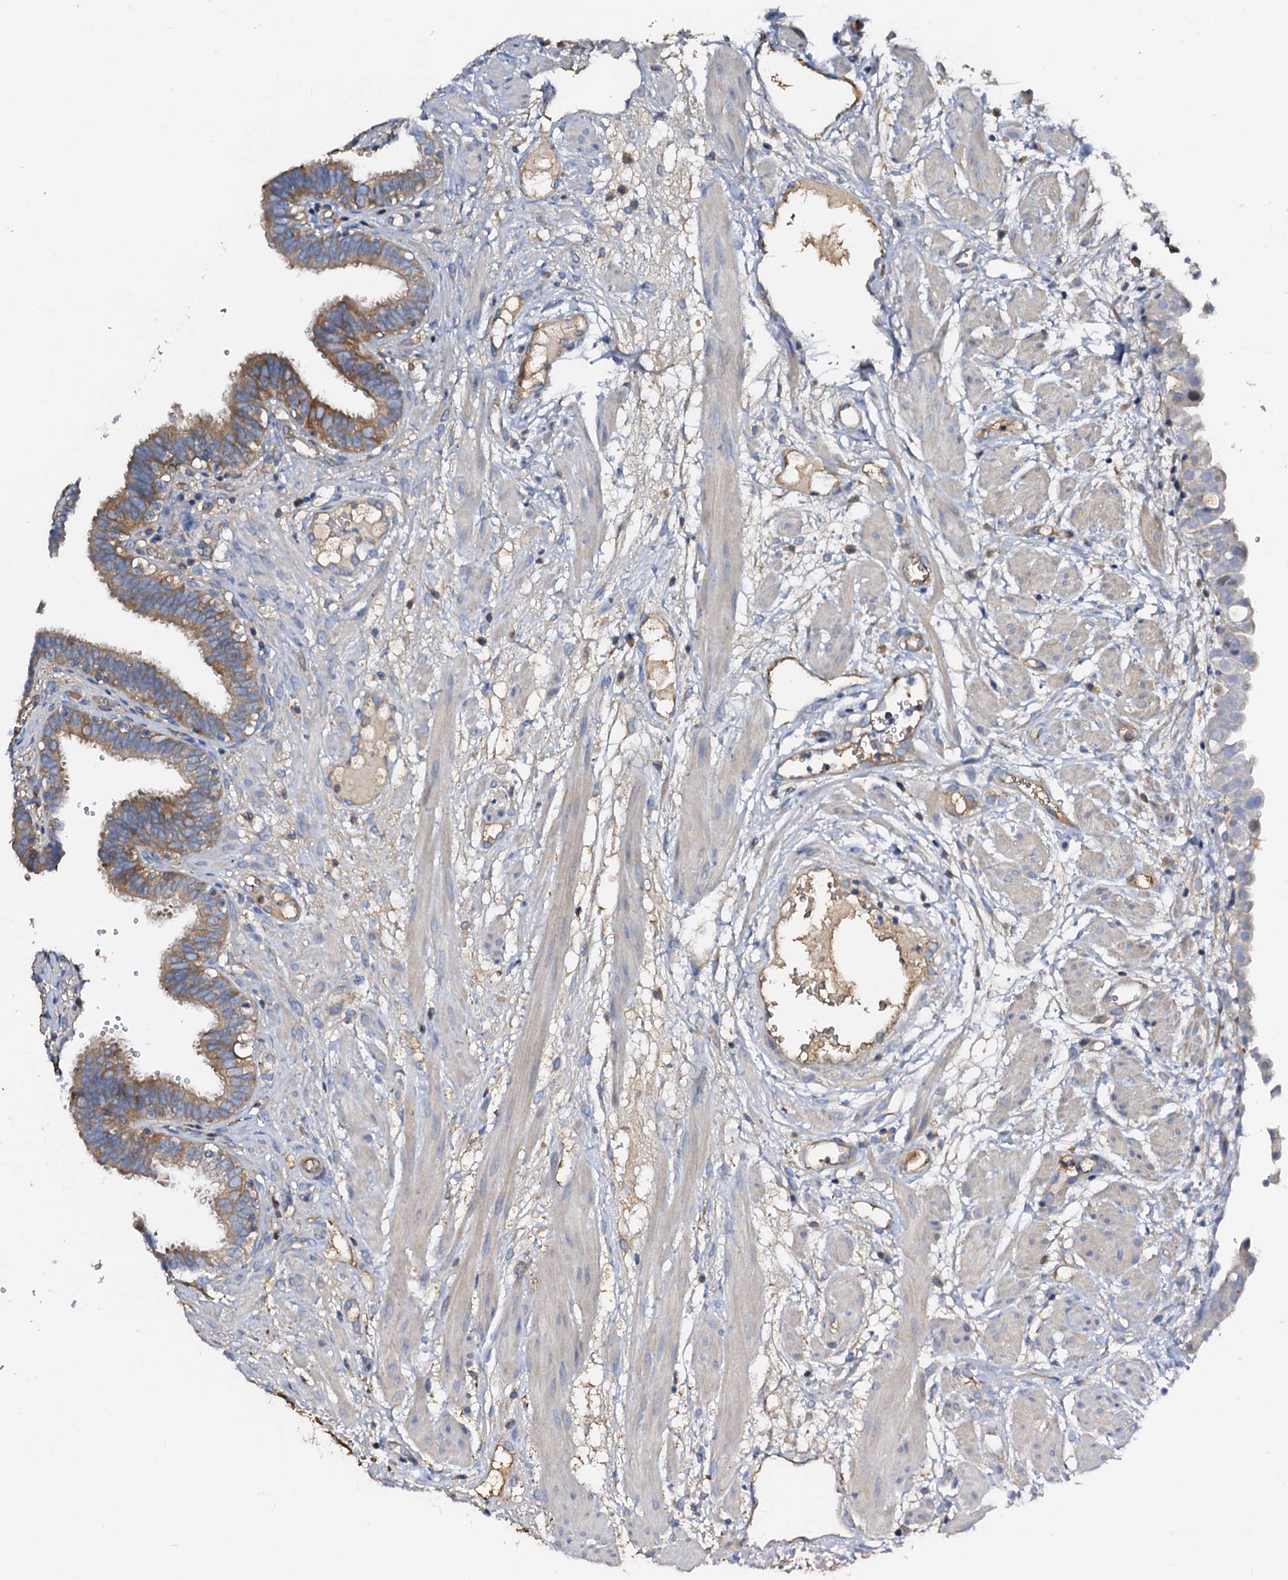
{"staining": {"intensity": "moderate", "quantity": "25%-75%", "location": "cytoplasmic/membranous"}, "tissue": "fallopian tube", "cell_type": "Glandular cells", "image_type": "normal", "snomed": [{"axis": "morphology", "description": "Normal tissue, NOS"}, {"axis": "topography", "description": "Fallopian tube"}, {"axis": "topography", "description": "Placenta"}], "caption": "Protein staining reveals moderate cytoplasmic/membranous expression in approximately 25%-75% of glandular cells in normal fallopian tube. (Brightfield microscopy of DAB IHC at high magnification).", "gene": "CSKMT", "patient": {"sex": "female", "age": 32}}